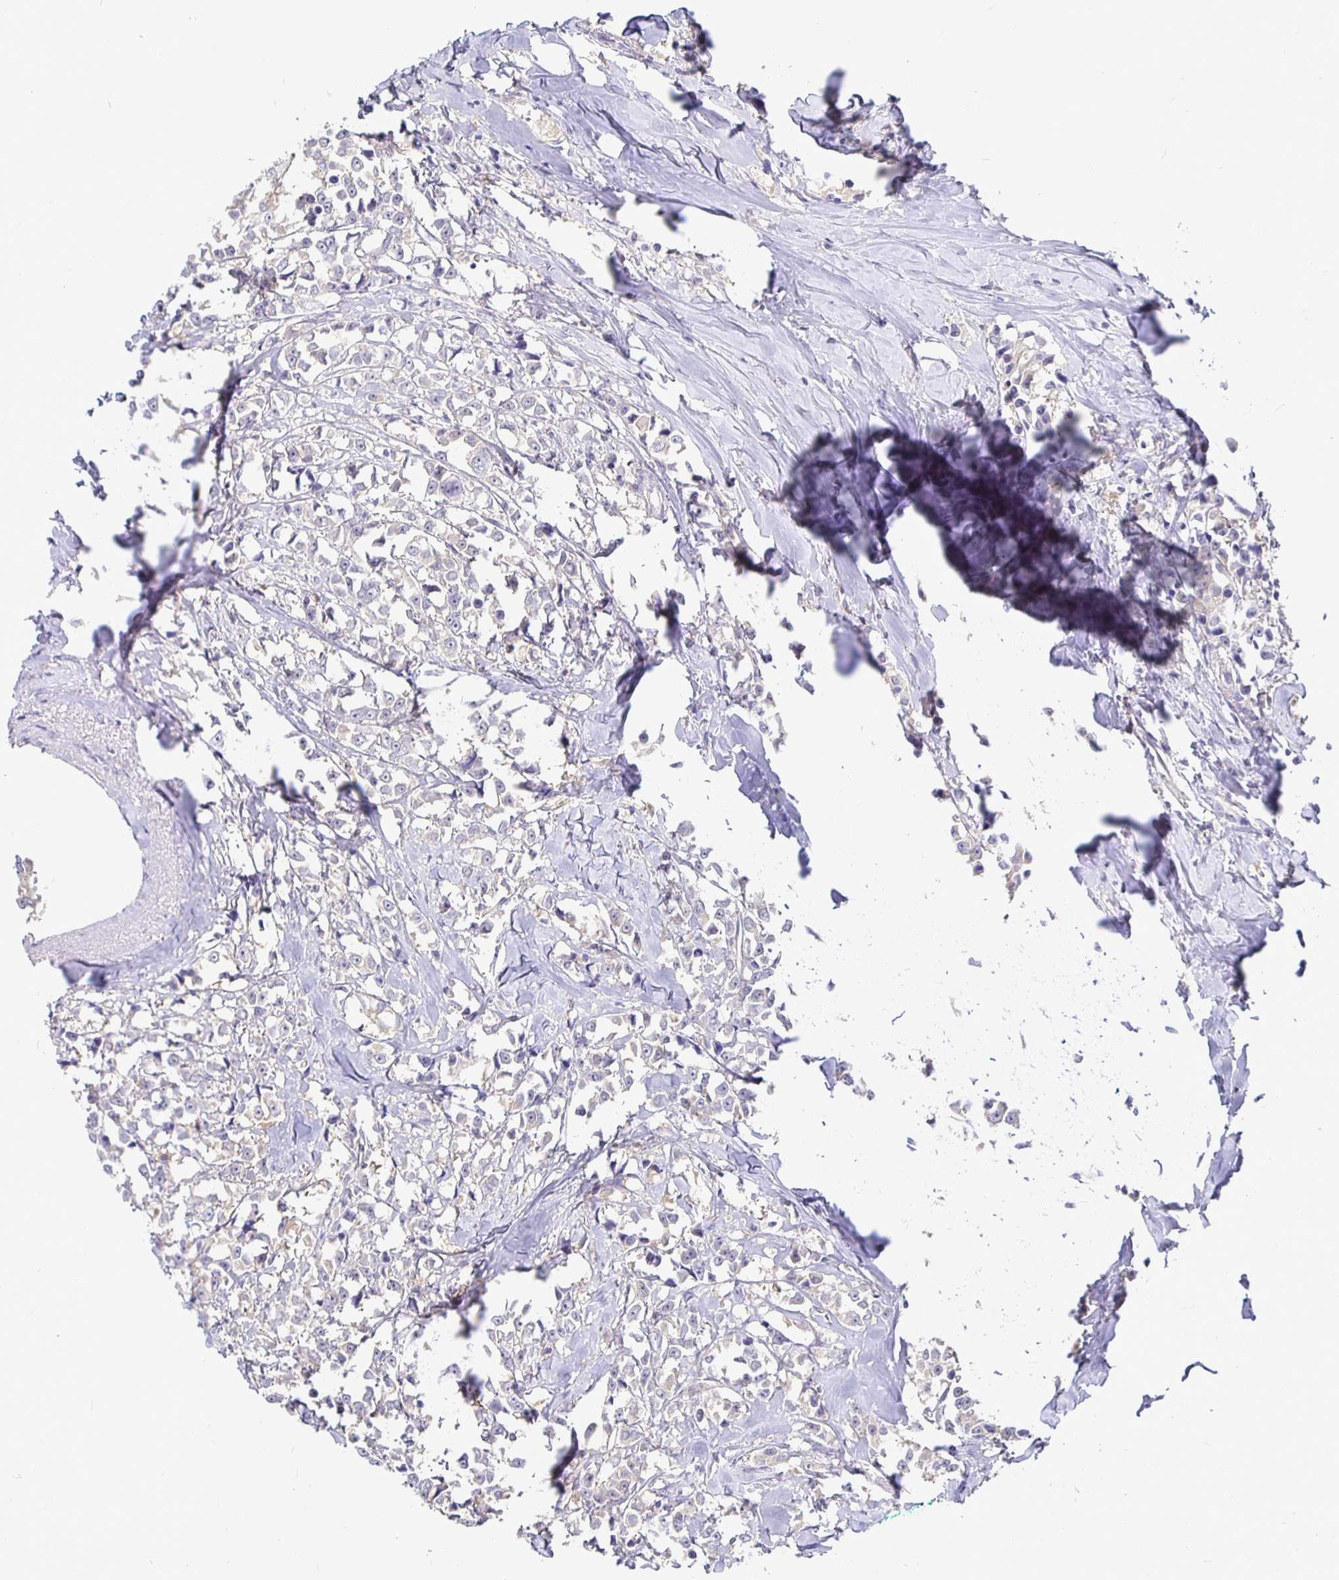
{"staining": {"intensity": "negative", "quantity": "none", "location": "none"}, "tissue": "breast cancer", "cell_type": "Tumor cells", "image_type": "cancer", "snomed": [{"axis": "morphology", "description": "Duct carcinoma"}, {"axis": "topography", "description": "Breast"}], "caption": "Immunohistochemical staining of human infiltrating ductal carcinoma (breast) shows no significant expression in tumor cells.", "gene": "KIF21A", "patient": {"sex": "female", "age": 80}}